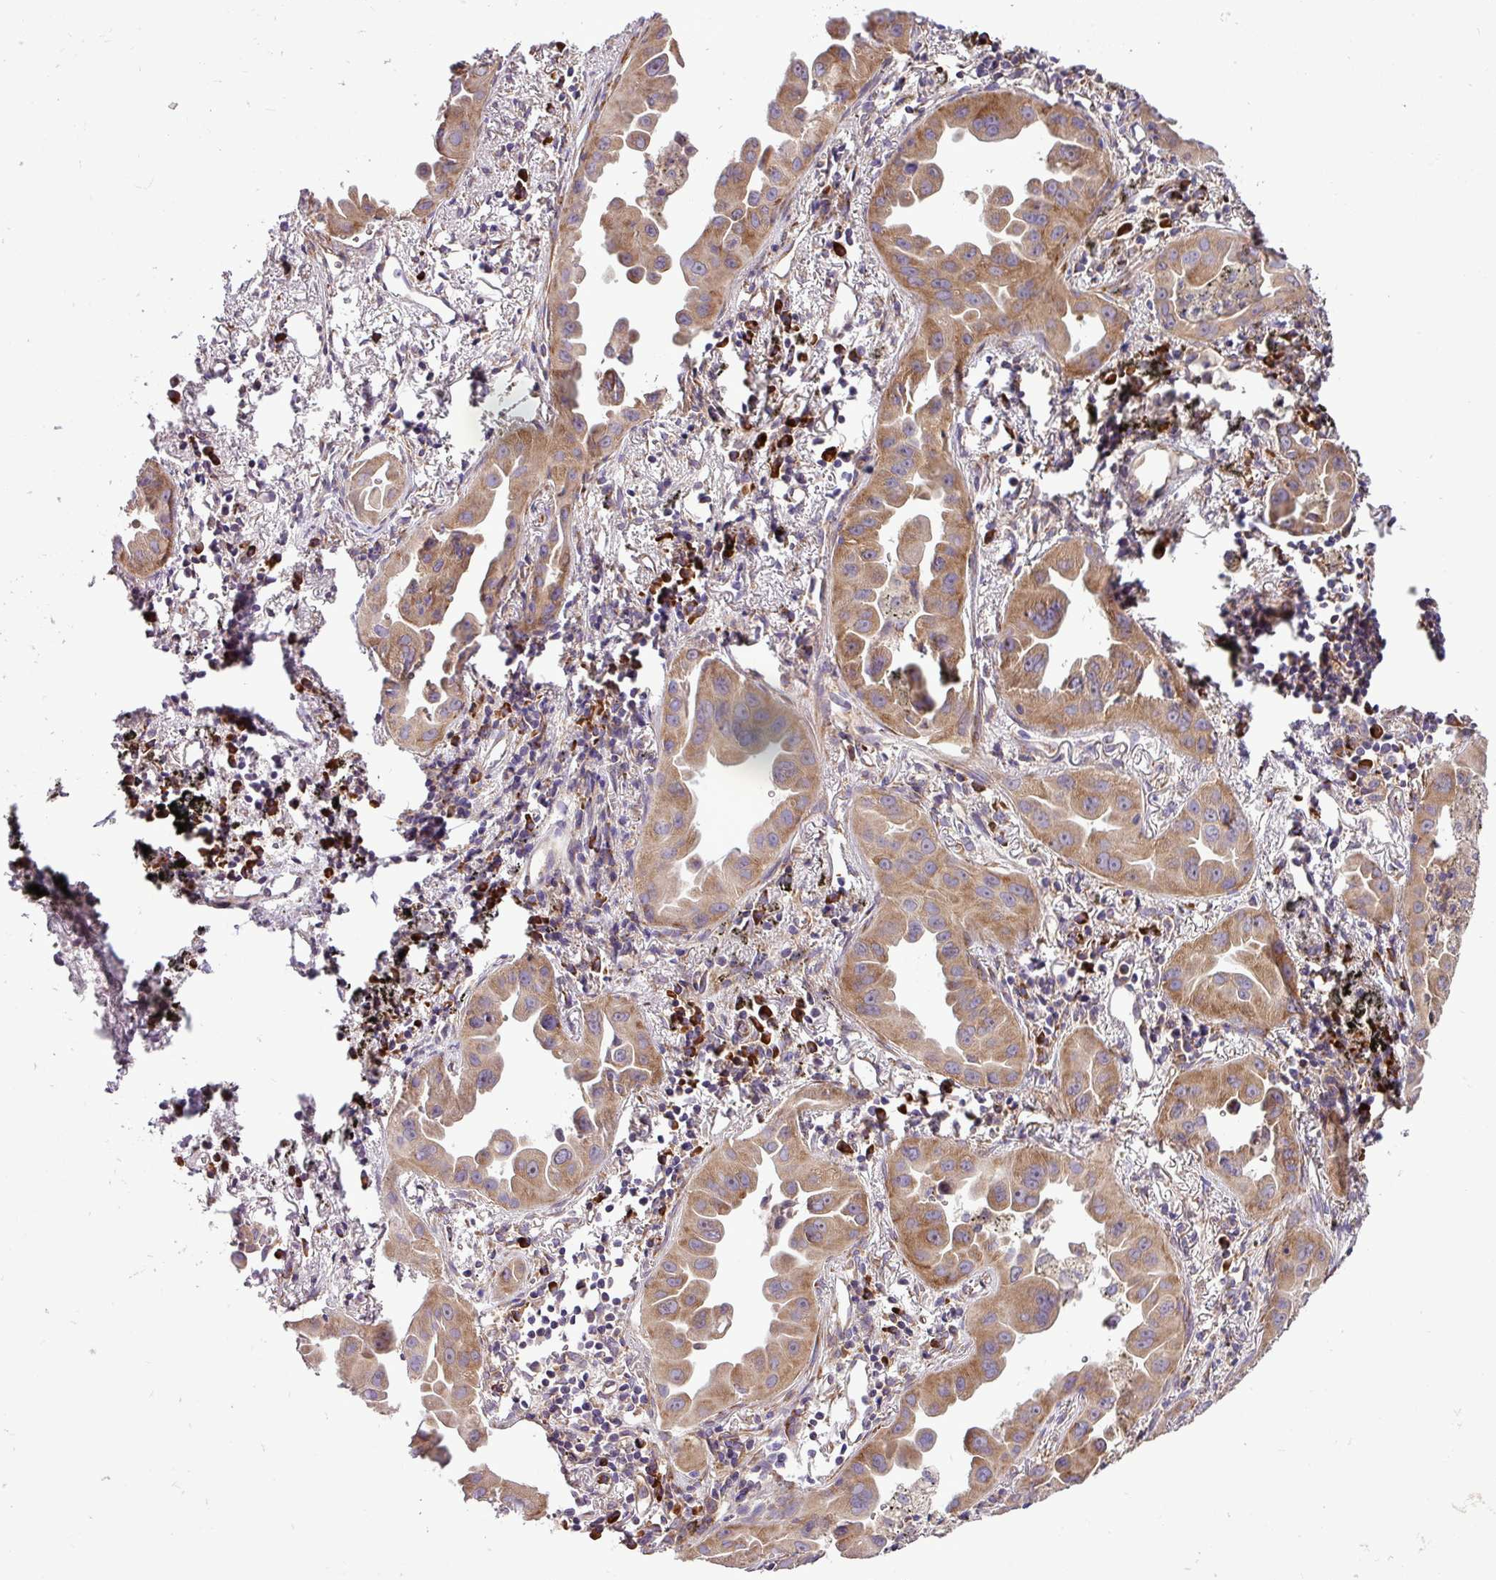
{"staining": {"intensity": "moderate", "quantity": ">75%", "location": "cytoplasmic/membranous"}, "tissue": "lung cancer", "cell_type": "Tumor cells", "image_type": "cancer", "snomed": [{"axis": "morphology", "description": "Adenocarcinoma, NOS"}, {"axis": "topography", "description": "Lung"}], "caption": "This micrograph reveals immunohistochemistry (IHC) staining of human lung adenocarcinoma, with medium moderate cytoplasmic/membranous positivity in about >75% of tumor cells.", "gene": "RPL13", "patient": {"sex": "male", "age": 68}}